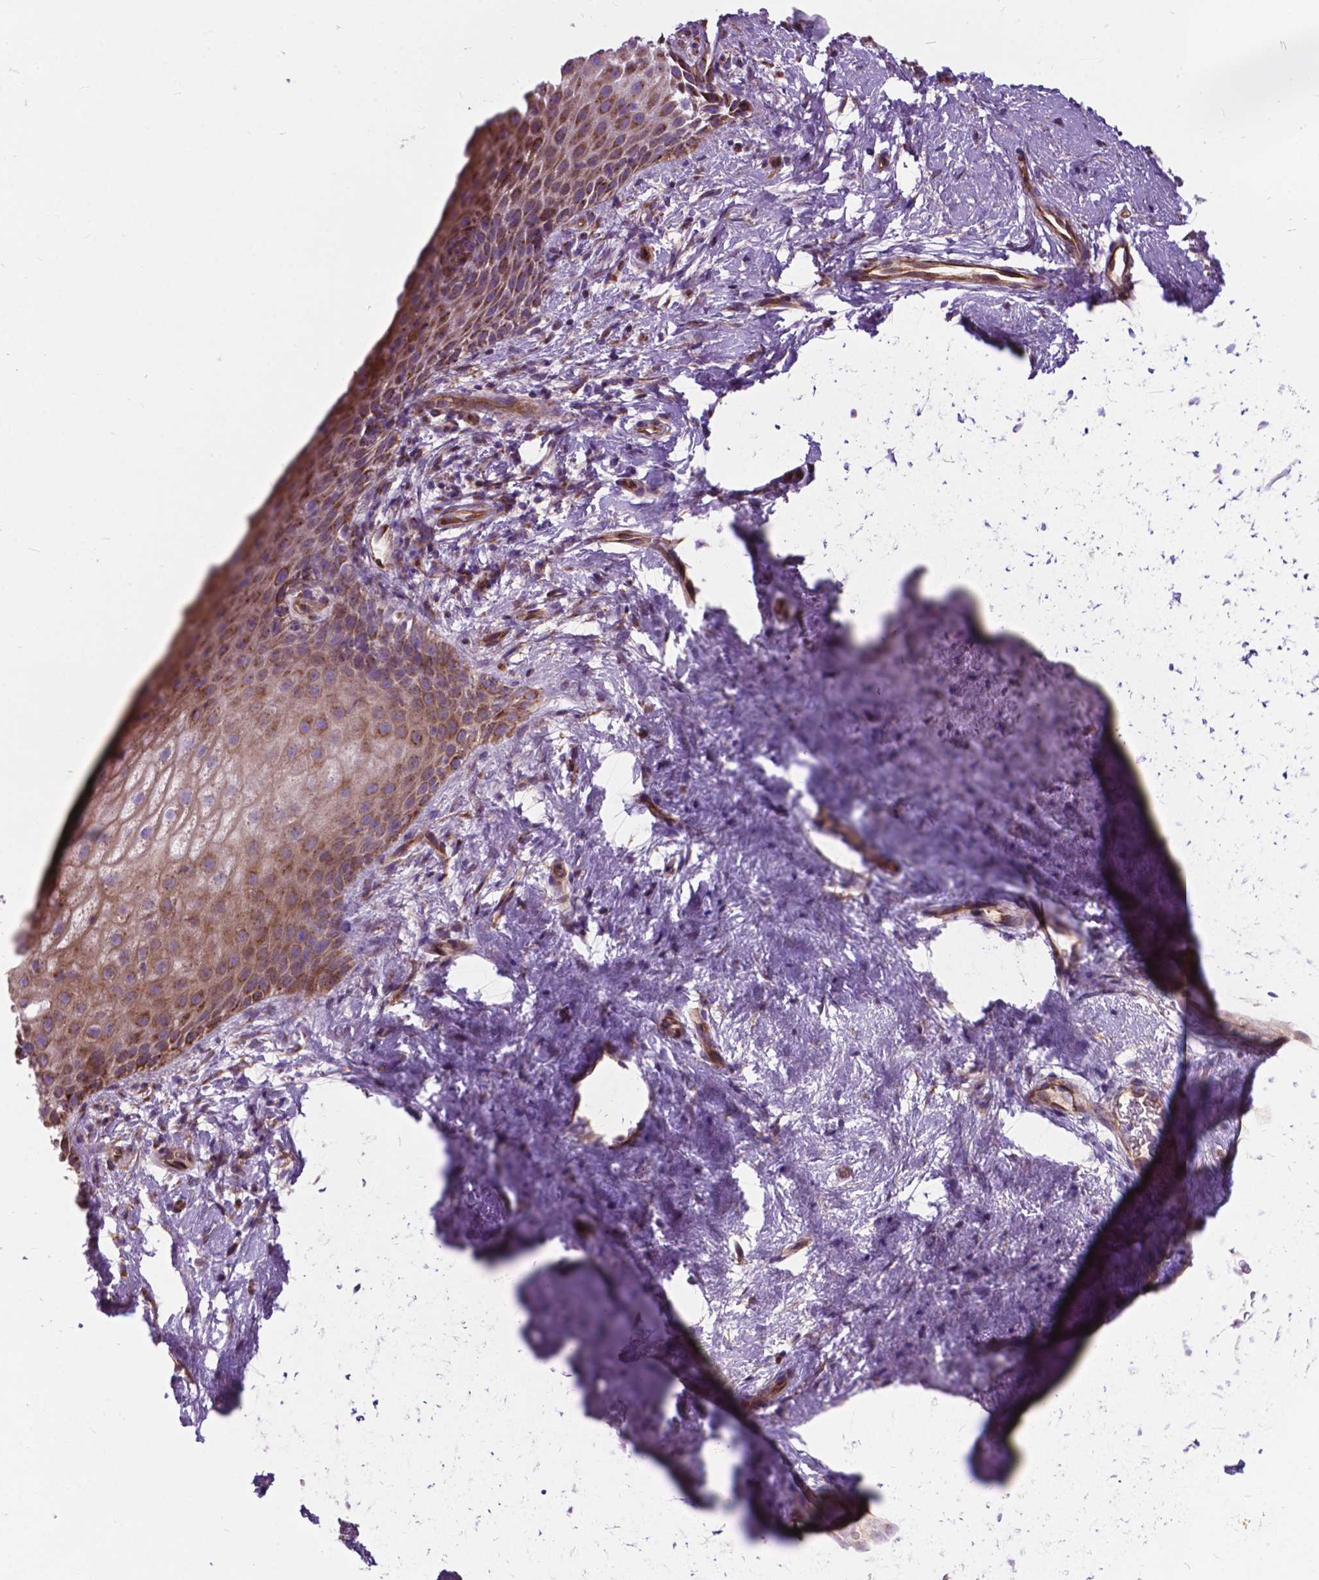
{"staining": {"intensity": "moderate", "quantity": ">75%", "location": "cytoplasmic/membranous"}, "tissue": "skin", "cell_type": "Epidermal cells", "image_type": "normal", "snomed": [{"axis": "morphology", "description": "Normal tissue, NOS"}, {"axis": "topography", "description": "Anal"}], "caption": "Protein expression by immunohistochemistry (IHC) shows moderate cytoplasmic/membranous staining in approximately >75% of epidermal cells in normal skin. (IHC, brightfield microscopy, high magnification).", "gene": "FLT4", "patient": {"sex": "female", "age": 46}}